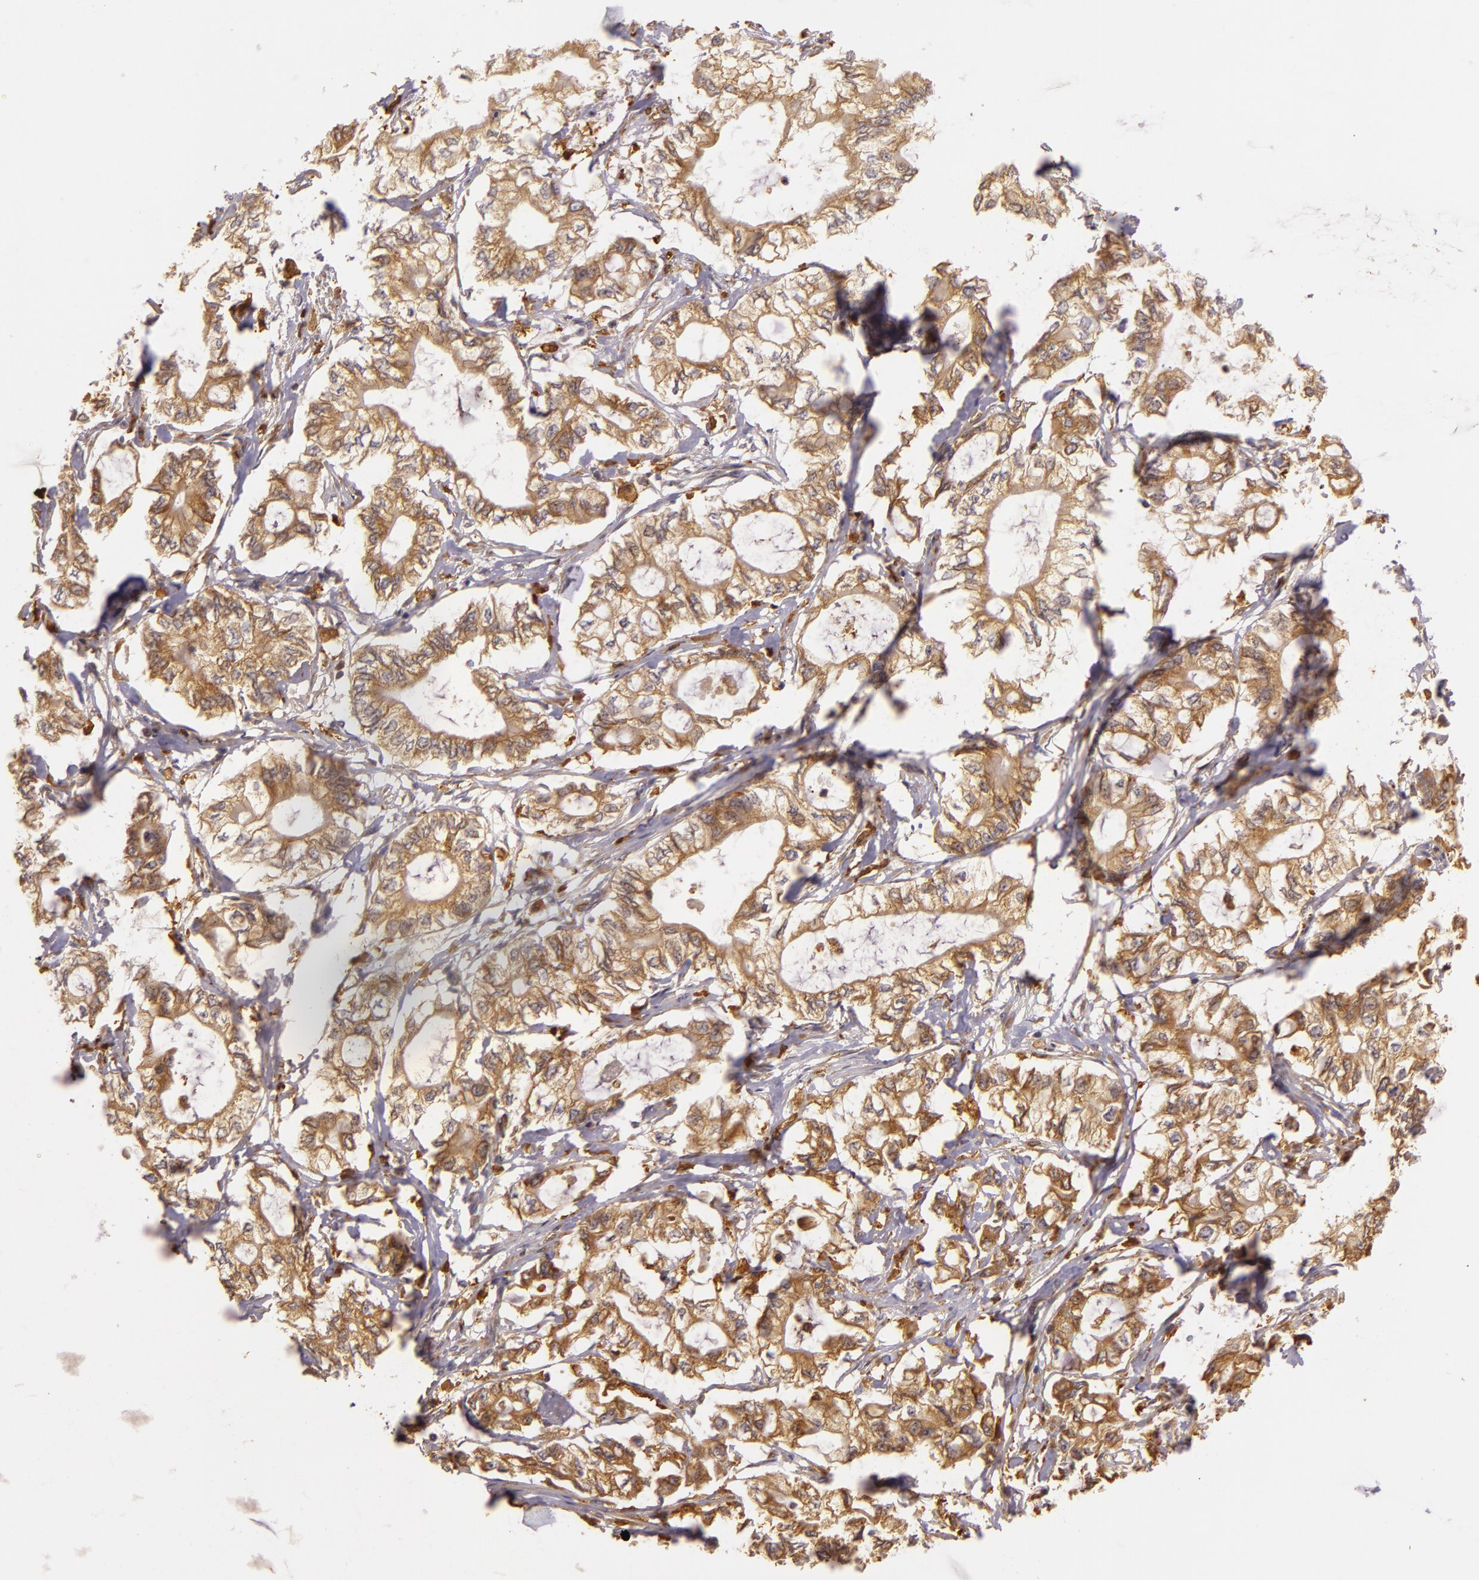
{"staining": {"intensity": "moderate", "quantity": "25%-75%", "location": "cytoplasmic/membranous"}, "tissue": "pancreatic cancer", "cell_type": "Tumor cells", "image_type": "cancer", "snomed": [{"axis": "morphology", "description": "Adenocarcinoma, NOS"}, {"axis": "topography", "description": "Pancreas"}], "caption": "An image showing moderate cytoplasmic/membranous staining in about 25%-75% of tumor cells in adenocarcinoma (pancreatic), as visualized by brown immunohistochemical staining.", "gene": "PPP1R3F", "patient": {"sex": "male", "age": 79}}